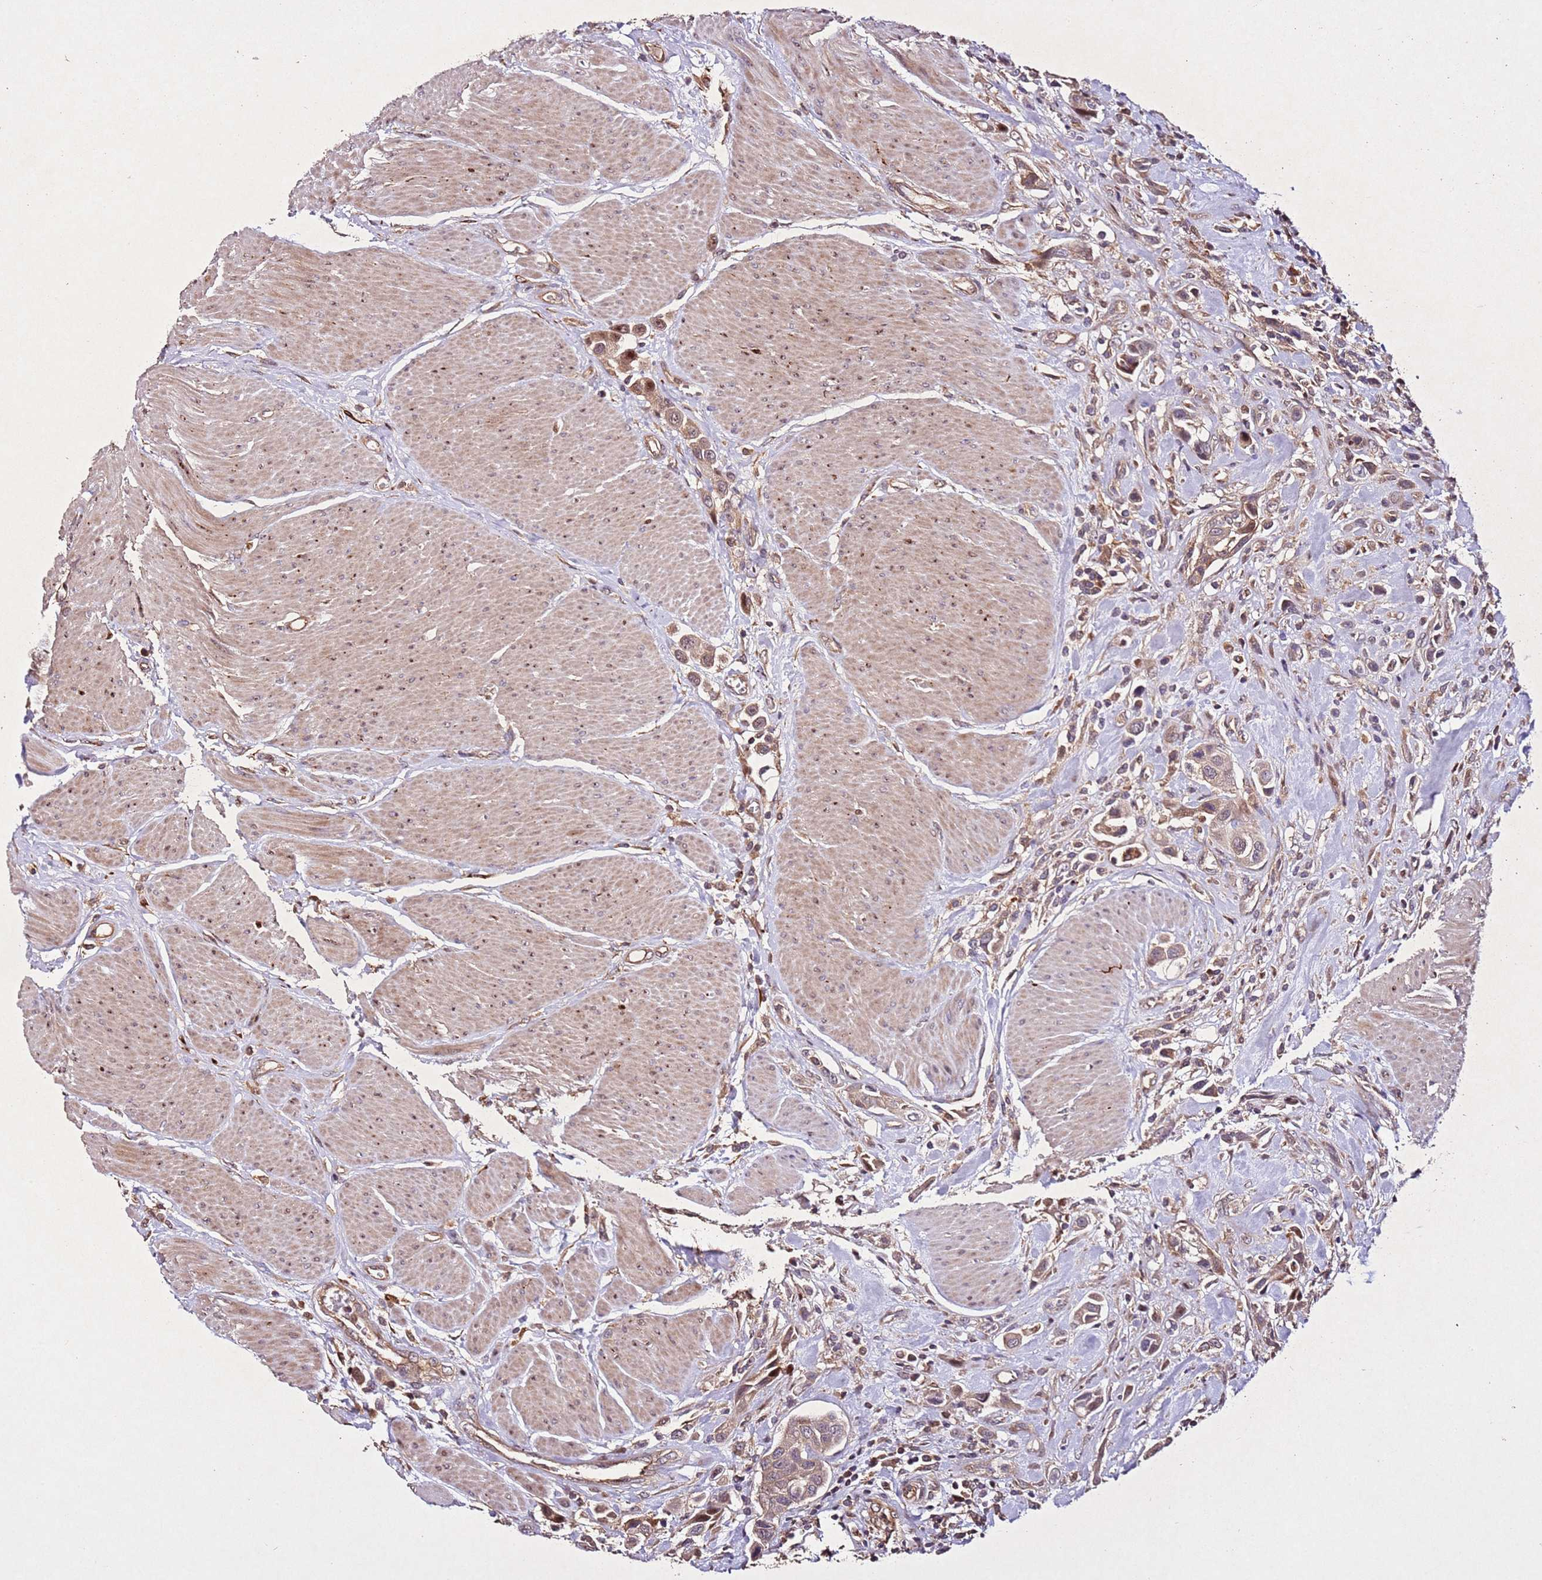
{"staining": {"intensity": "moderate", "quantity": ">75%", "location": "cytoplasmic/membranous"}, "tissue": "urothelial cancer", "cell_type": "Tumor cells", "image_type": "cancer", "snomed": [{"axis": "morphology", "description": "Urothelial carcinoma, High grade"}, {"axis": "topography", "description": "Urinary bladder"}], "caption": "Moderate cytoplasmic/membranous staining for a protein is identified in approximately >75% of tumor cells of high-grade urothelial carcinoma using immunohistochemistry.", "gene": "PTMA", "patient": {"sex": "male", "age": 50}}